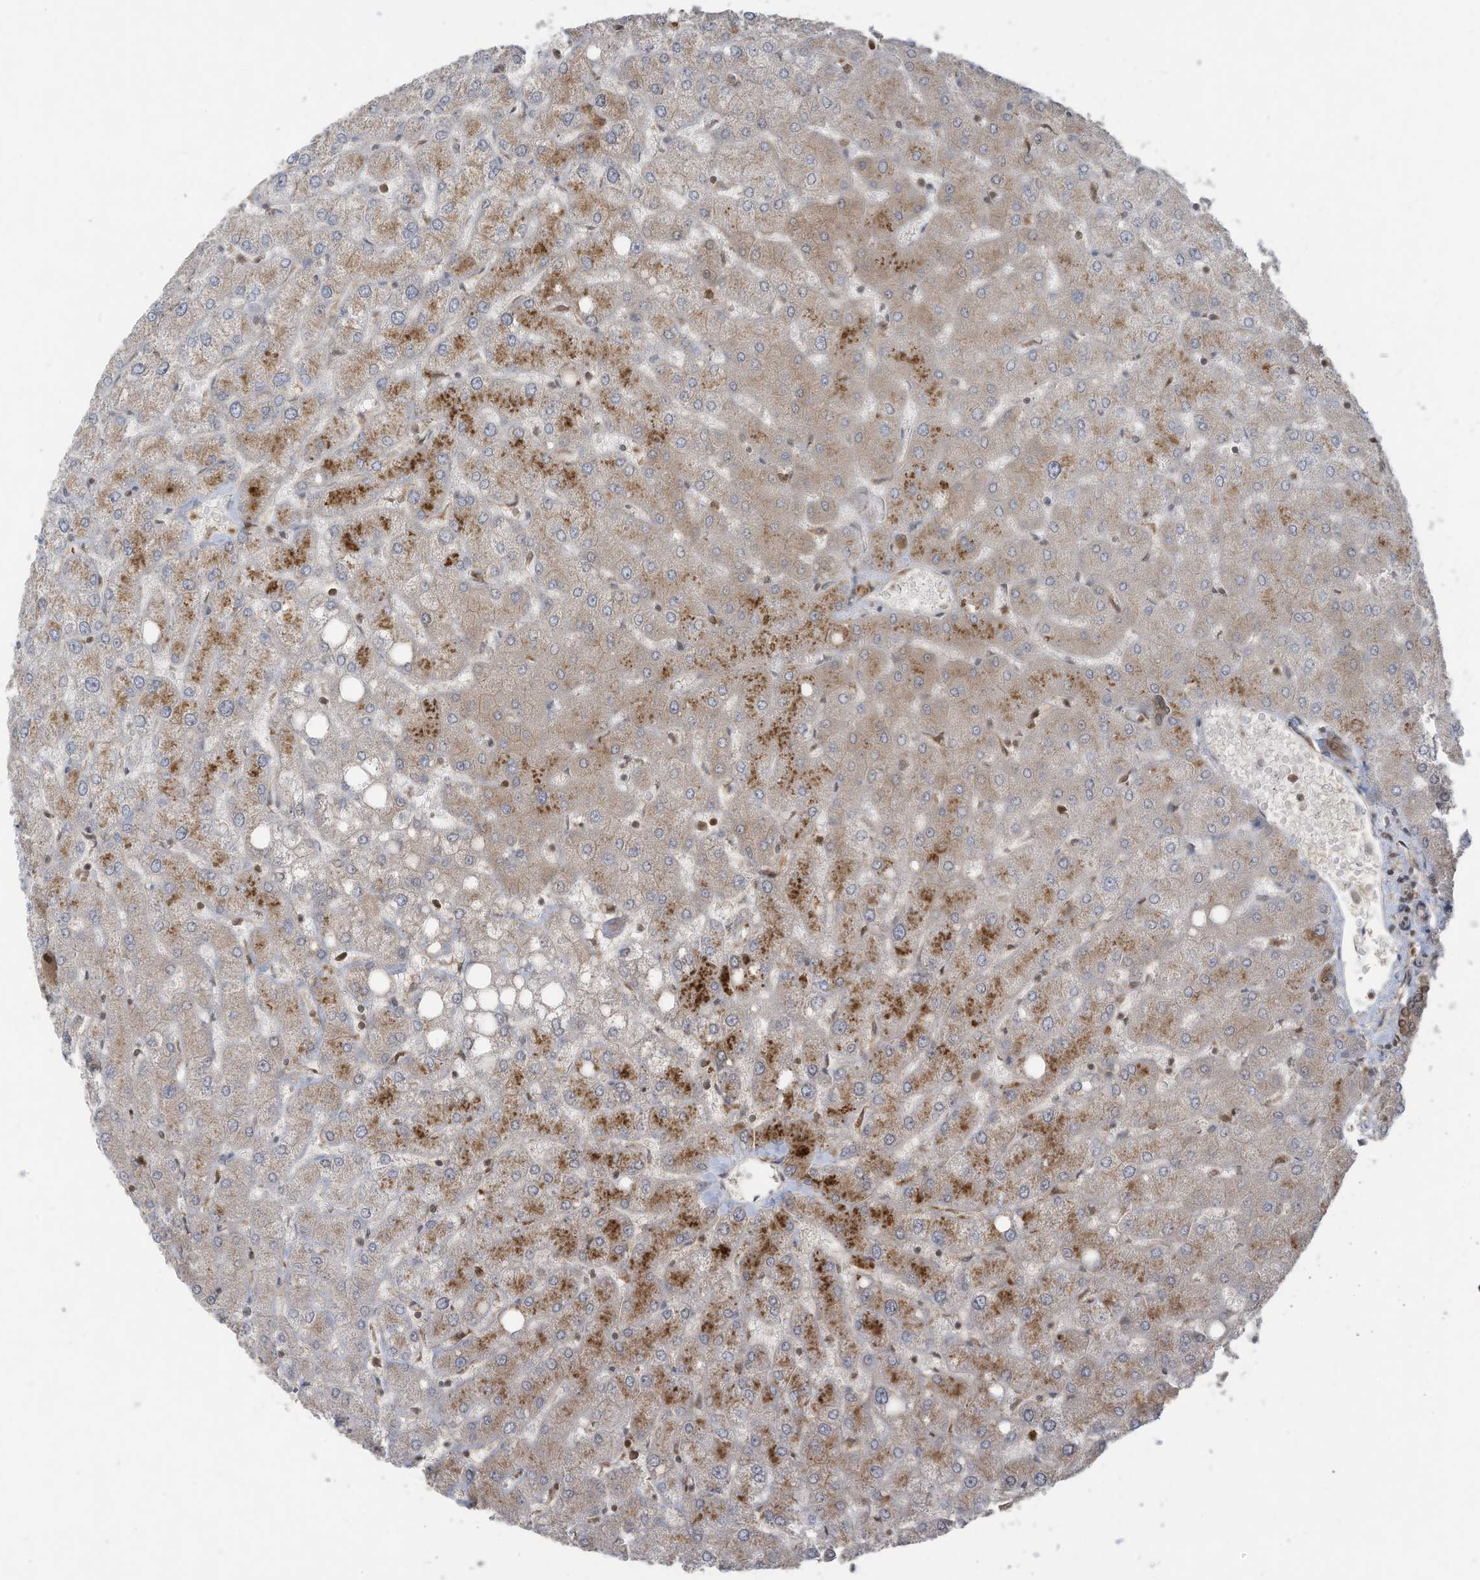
{"staining": {"intensity": "moderate", "quantity": ">75%", "location": "cytoplasmic/membranous,nuclear"}, "tissue": "liver", "cell_type": "Cholangiocytes", "image_type": "normal", "snomed": [{"axis": "morphology", "description": "Normal tissue, NOS"}, {"axis": "topography", "description": "Liver"}], "caption": "High-magnification brightfield microscopy of unremarkable liver stained with DAB (brown) and counterstained with hematoxylin (blue). cholangiocytes exhibit moderate cytoplasmic/membranous,nuclear expression is present in about>75% of cells. (DAB (3,3'-diaminobenzidine) = brown stain, brightfield microscopy at high magnification).", "gene": "OLA1", "patient": {"sex": "female", "age": 54}}